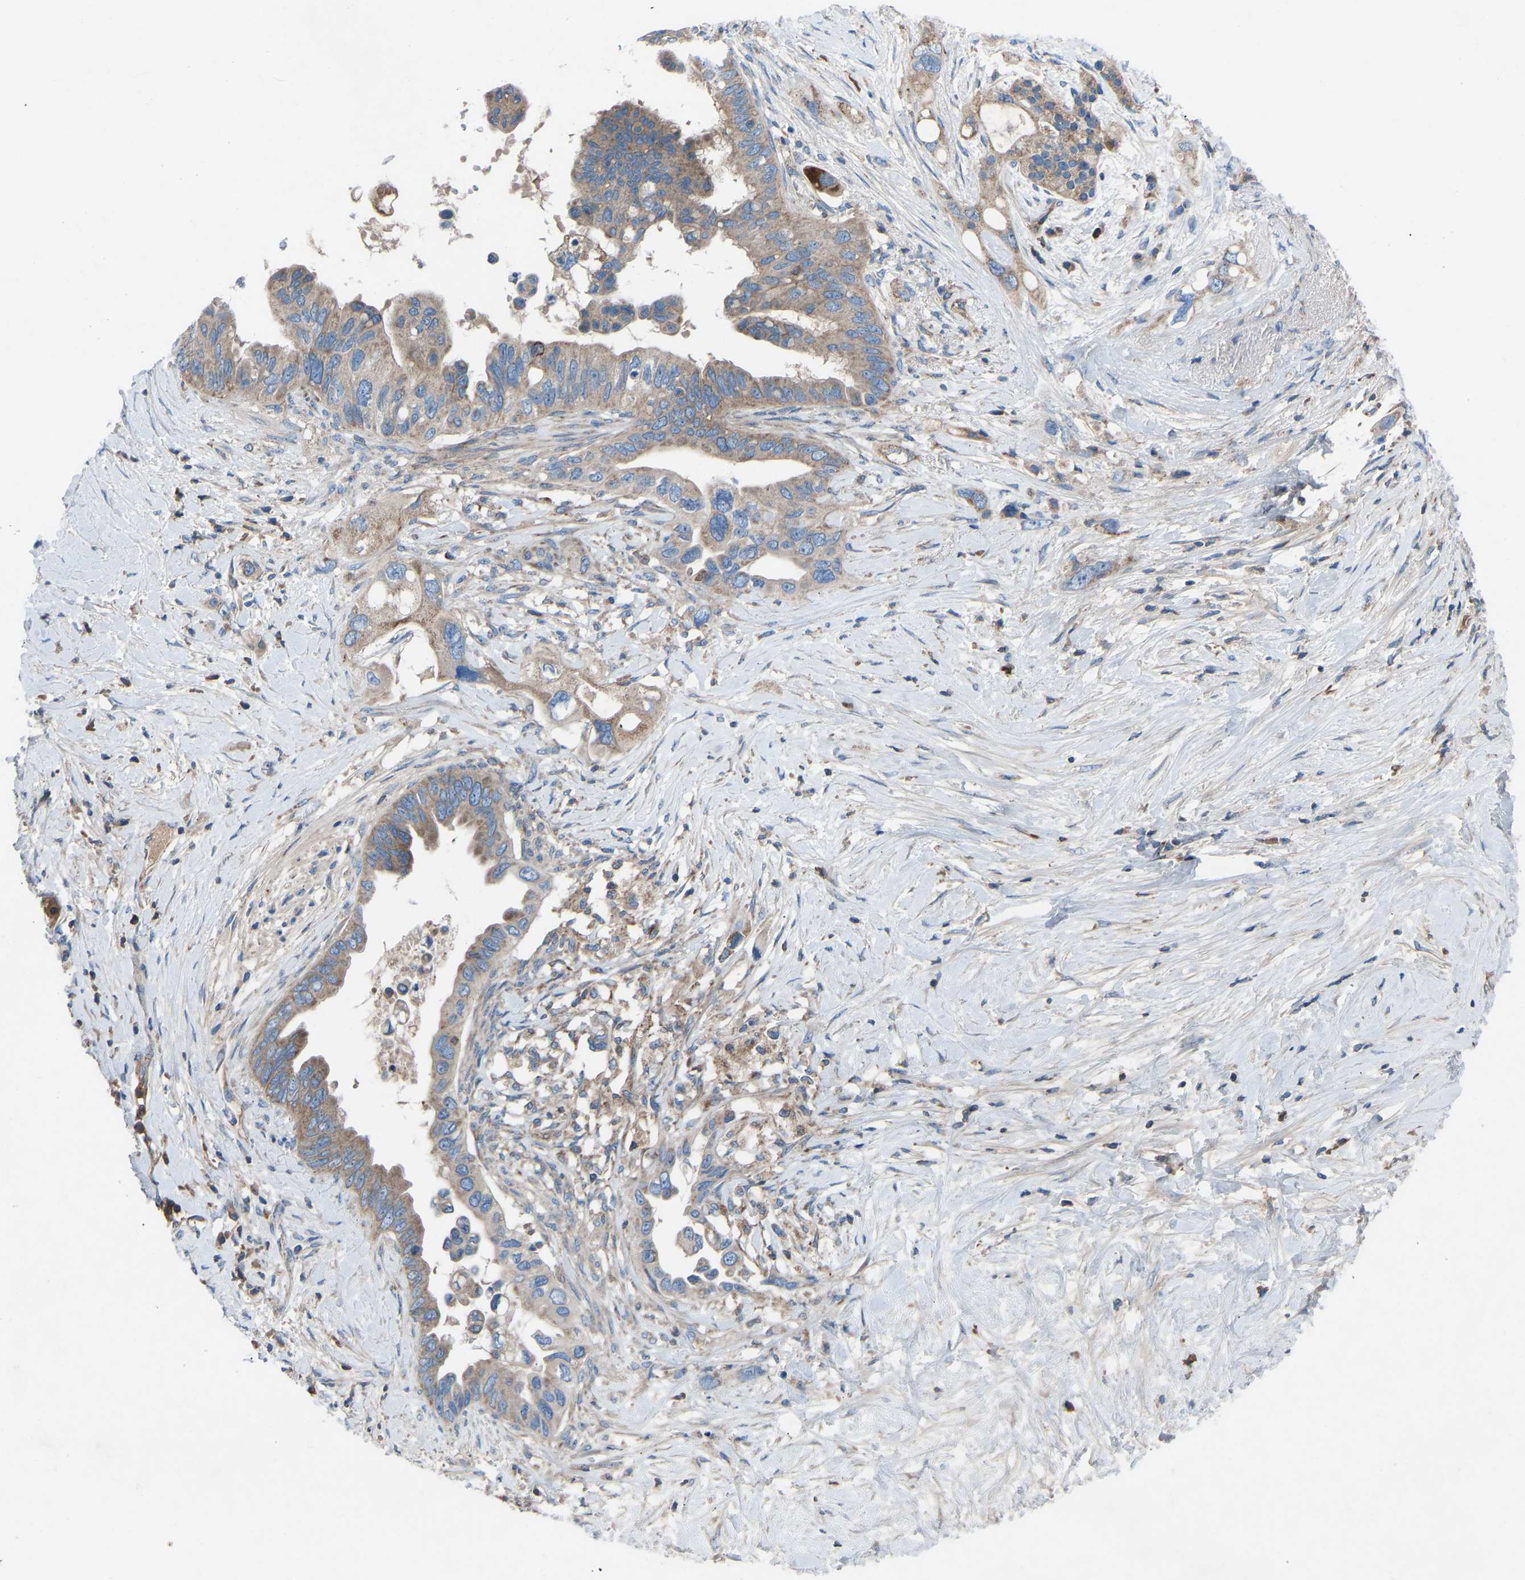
{"staining": {"intensity": "moderate", "quantity": ">75%", "location": "cytoplasmic/membranous"}, "tissue": "pancreatic cancer", "cell_type": "Tumor cells", "image_type": "cancer", "snomed": [{"axis": "morphology", "description": "Adenocarcinoma, NOS"}, {"axis": "topography", "description": "Pancreas"}], "caption": "Protein expression analysis of pancreatic adenocarcinoma shows moderate cytoplasmic/membranous staining in about >75% of tumor cells.", "gene": "GRK6", "patient": {"sex": "female", "age": 56}}